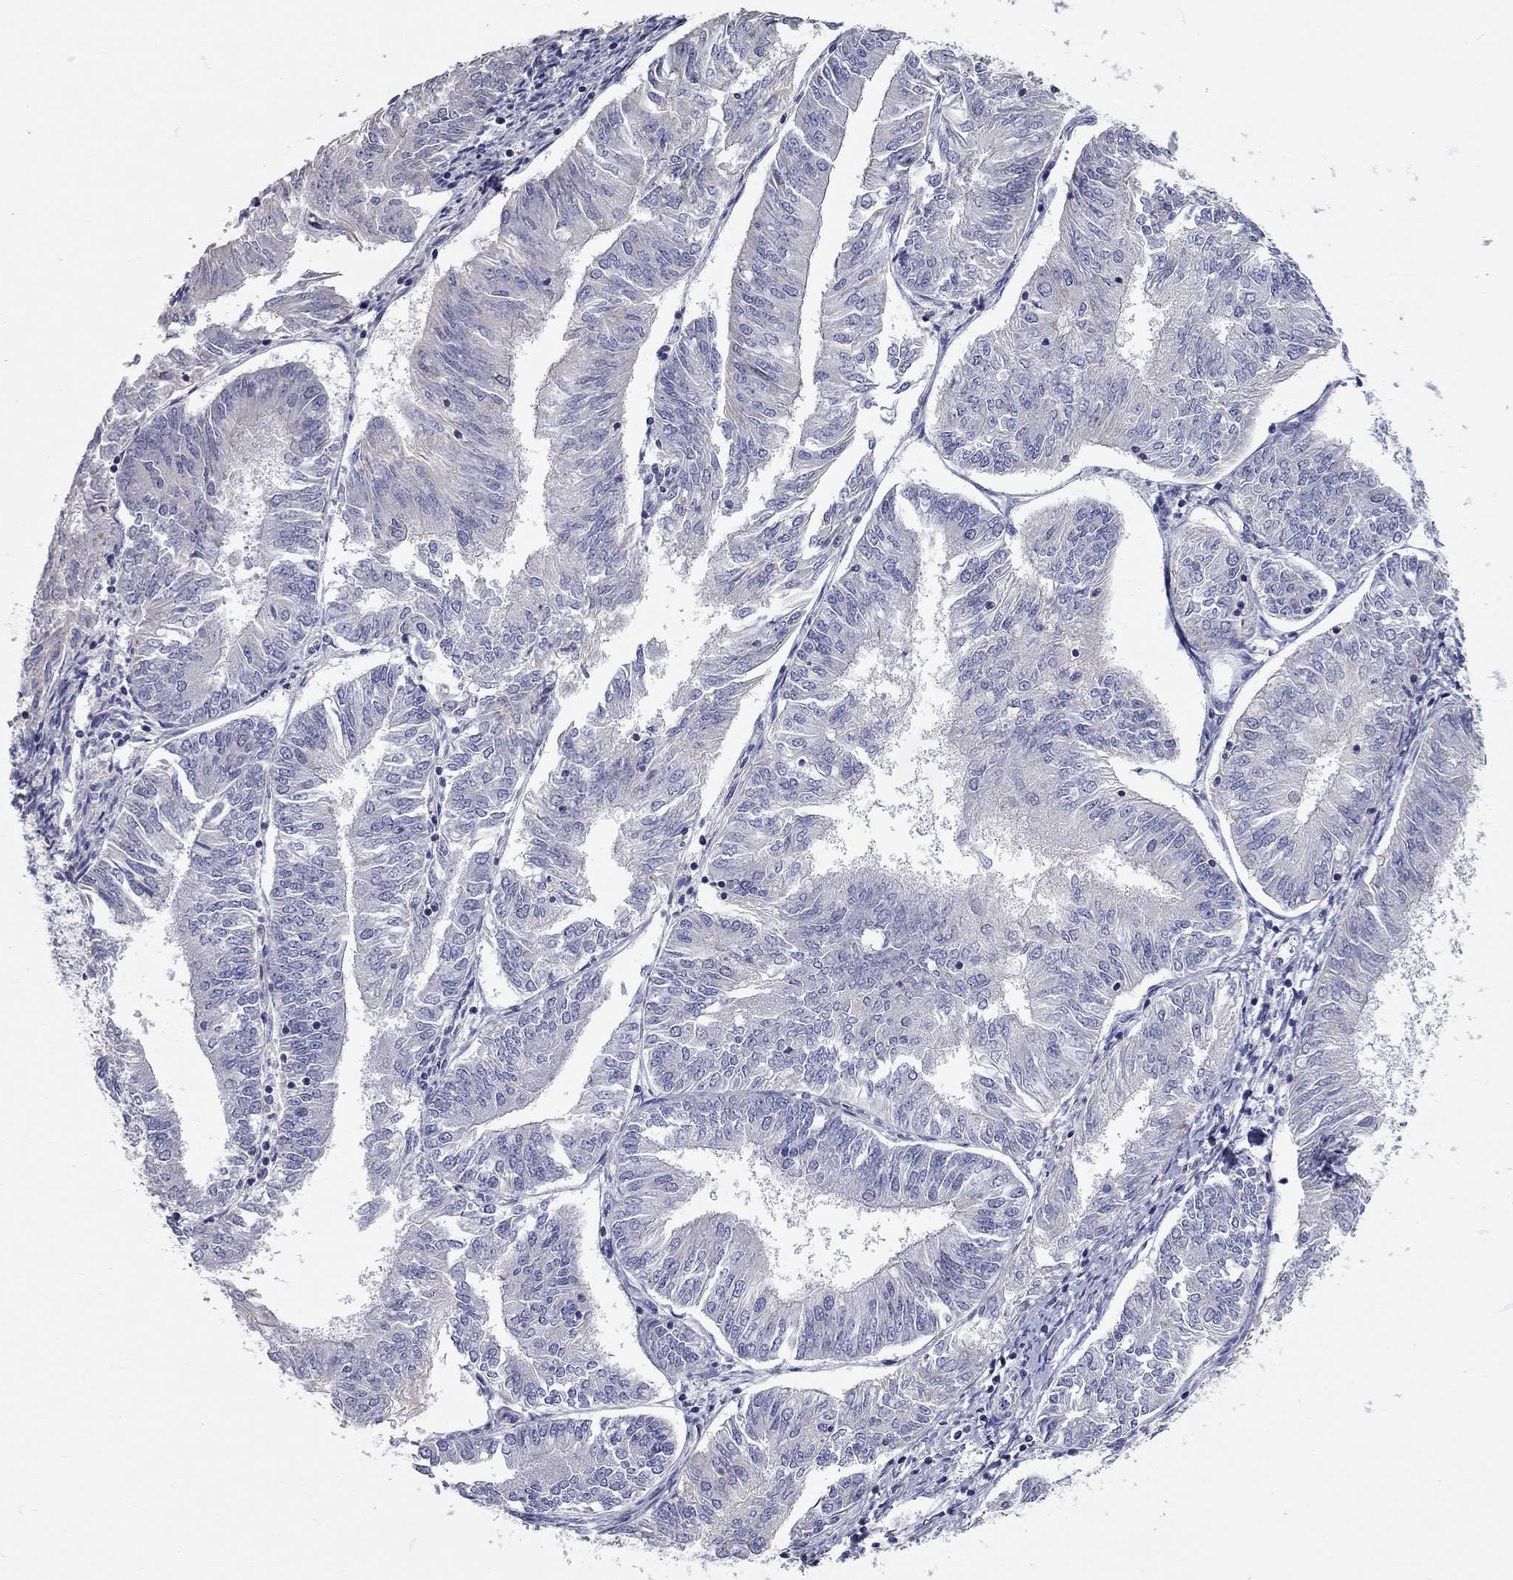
{"staining": {"intensity": "negative", "quantity": "none", "location": "none"}, "tissue": "endometrial cancer", "cell_type": "Tumor cells", "image_type": "cancer", "snomed": [{"axis": "morphology", "description": "Adenocarcinoma, NOS"}, {"axis": "topography", "description": "Endometrium"}], "caption": "This is an immunohistochemistry histopathology image of human adenocarcinoma (endometrial). There is no staining in tumor cells.", "gene": "C10orf90", "patient": {"sex": "female", "age": 58}}